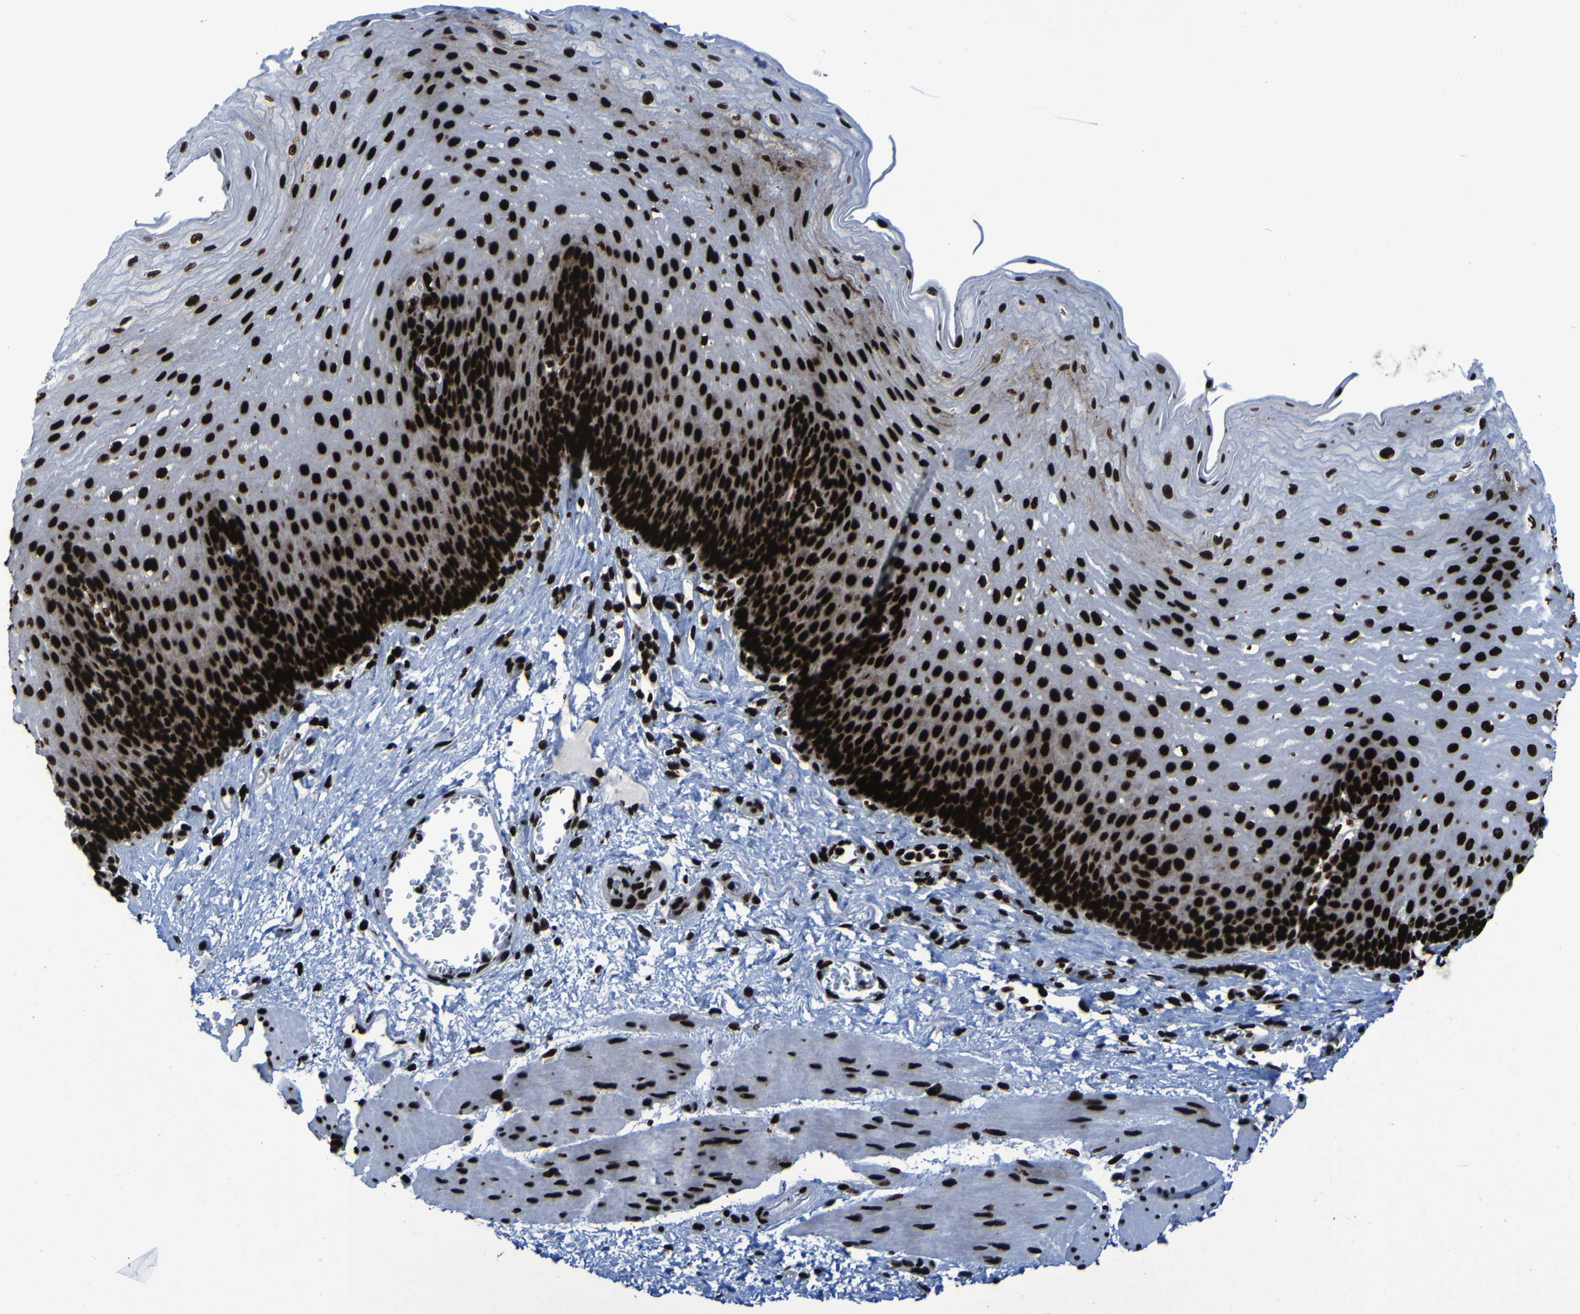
{"staining": {"intensity": "strong", "quantity": ">75%", "location": "nuclear"}, "tissue": "esophagus", "cell_type": "Squamous epithelial cells", "image_type": "normal", "snomed": [{"axis": "morphology", "description": "Normal tissue, NOS"}, {"axis": "topography", "description": "Esophagus"}], "caption": "This is a photomicrograph of immunohistochemistry staining of unremarkable esophagus, which shows strong expression in the nuclear of squamous epithelial cells.", "gene": "NPM1", "patient": {"sex": "female", "age": 72}}